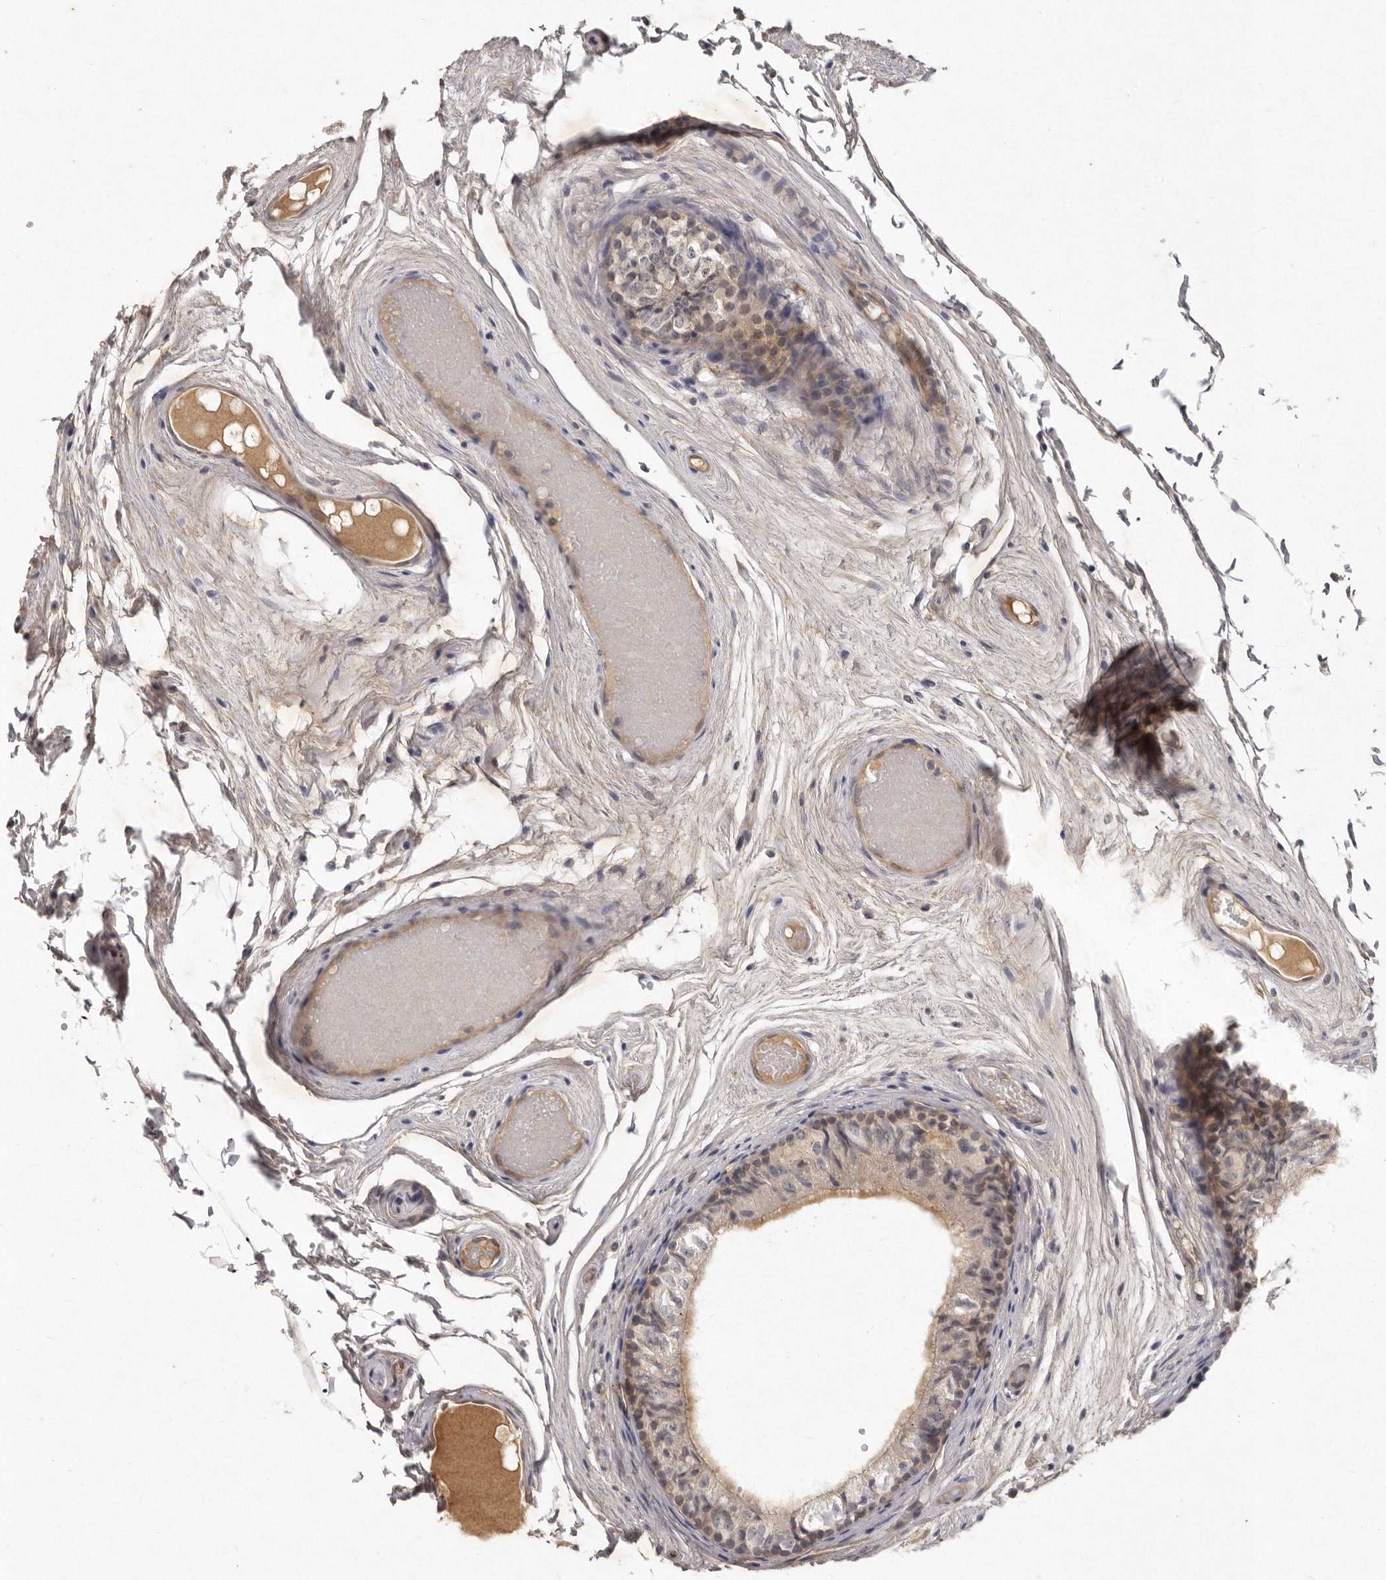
{"staining": {"intensity": "weak", "quantity": "<25%", "location": "cytoplasmic/membranous"}, "tissue": "epididymis", "cell_type": "Glandular cells", "image_type": "normal", "snomed": [{"axis": "morphology", "description": "Normal tissue, NOS"}, {"axis": "topography", "description": "Epididymis"}], "caption": "Glandular cells show no significant protein expression in unremarkable epididymis. (DAB (3,3'-diaminobenzidine) IHC with hematoxylin counter stain).", "gene": "SLC22A1", "patient": {"sex": "male", "age": 79}}